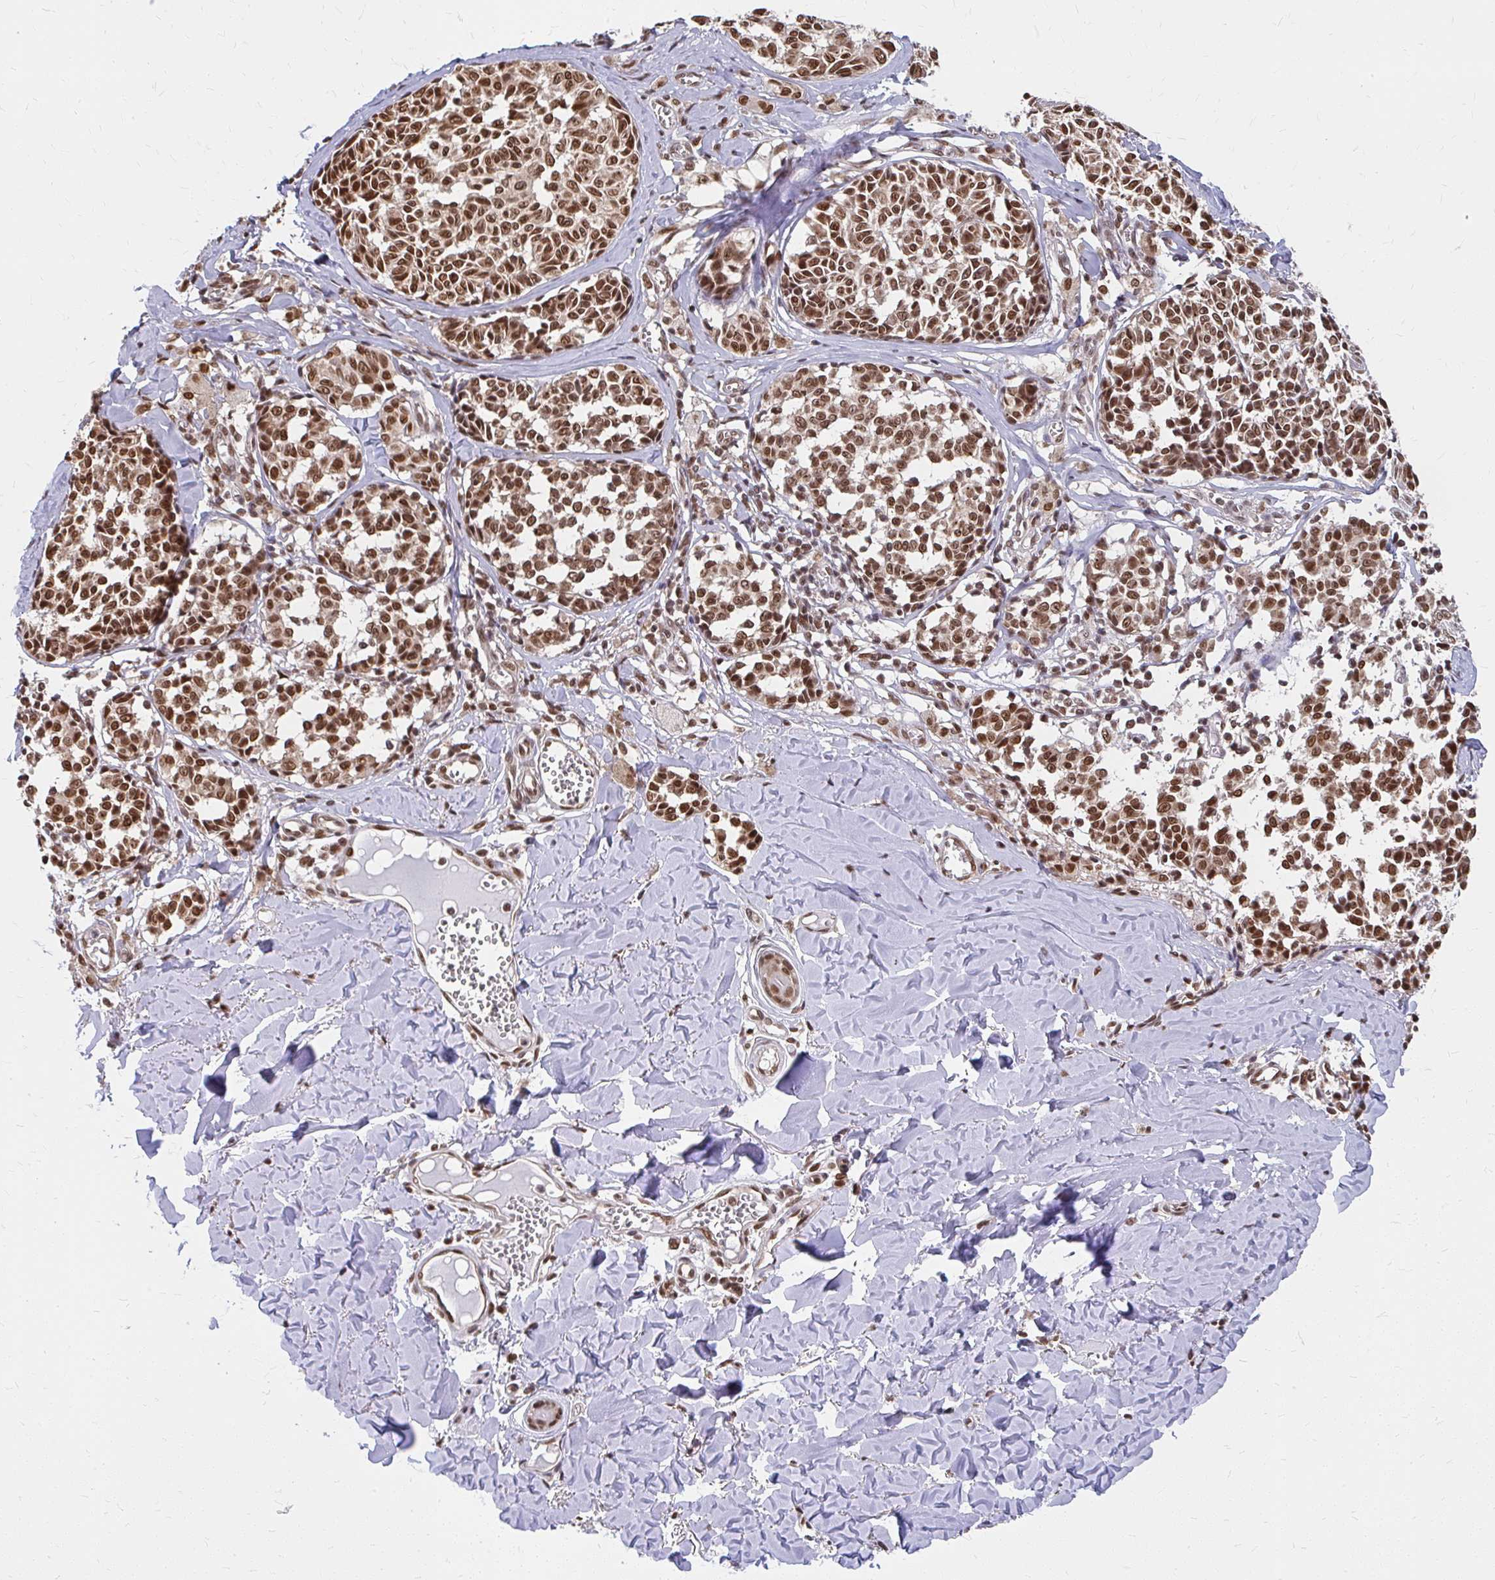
{"staining": {"intensity": "moderate", "quantity": ">75%", "location": "cytoplasmic/membranous,nuclear"}, "tissue": "melanoma", "cell_type": "Tumor cells", "image_type": "cancer", "snomed": [{"axis": "morphology", "description": "Malignant melanoma, NOS"}, {"axis": "topography", "description": "Skin"}], "caption": "Protein staining demonstrates moderate cytoplasmic/membranous and nuclear expression in about >75% of tumor cells in malignant melanoma.", "gene": "XPO1", "patient": {"sex": "female", "age": 43}}